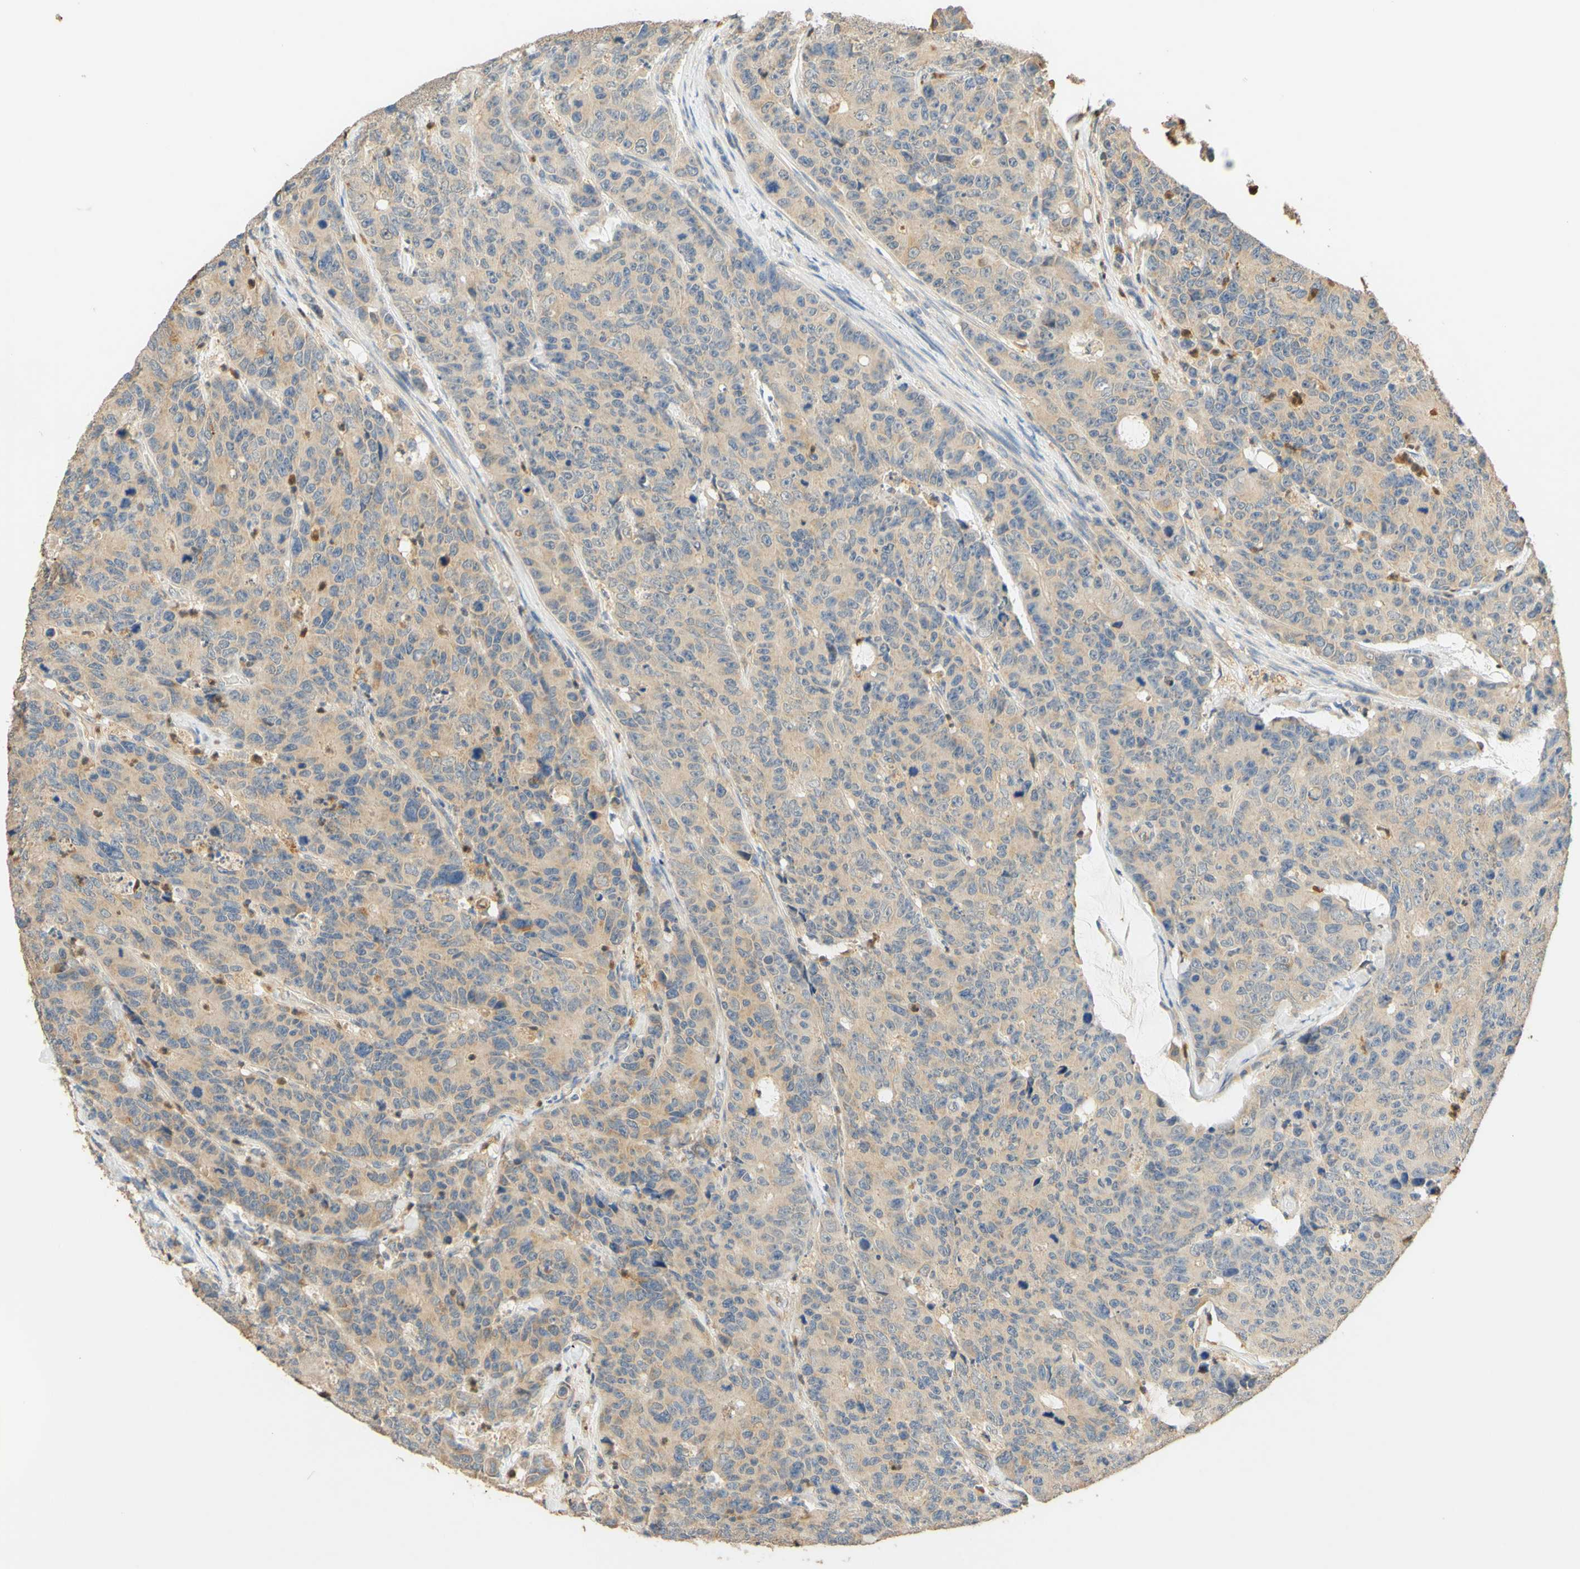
{"staining": {"intensity": "weak", "quantity": ">75%", "location": "cytoplasmic/membranous"}, "tissue": "colorectal cancer", "cell_type": "Tumor cells", "image_type": "cancer", "snomed": [{"axis": "morphology", "description": "Adenocarcinoma, NOS"}, {"axis": "topography", "description": "Colon"}], "caption": "About >75% of tumor cells in human colorectal cancer (adenocarcinoma) demonstrate weak cytoplasmic/membranous protein positivity as visualized by brown immunohistochemical staining.", "gene": "ENTREP2", "patient": {"sex": "female", "age": 86}}